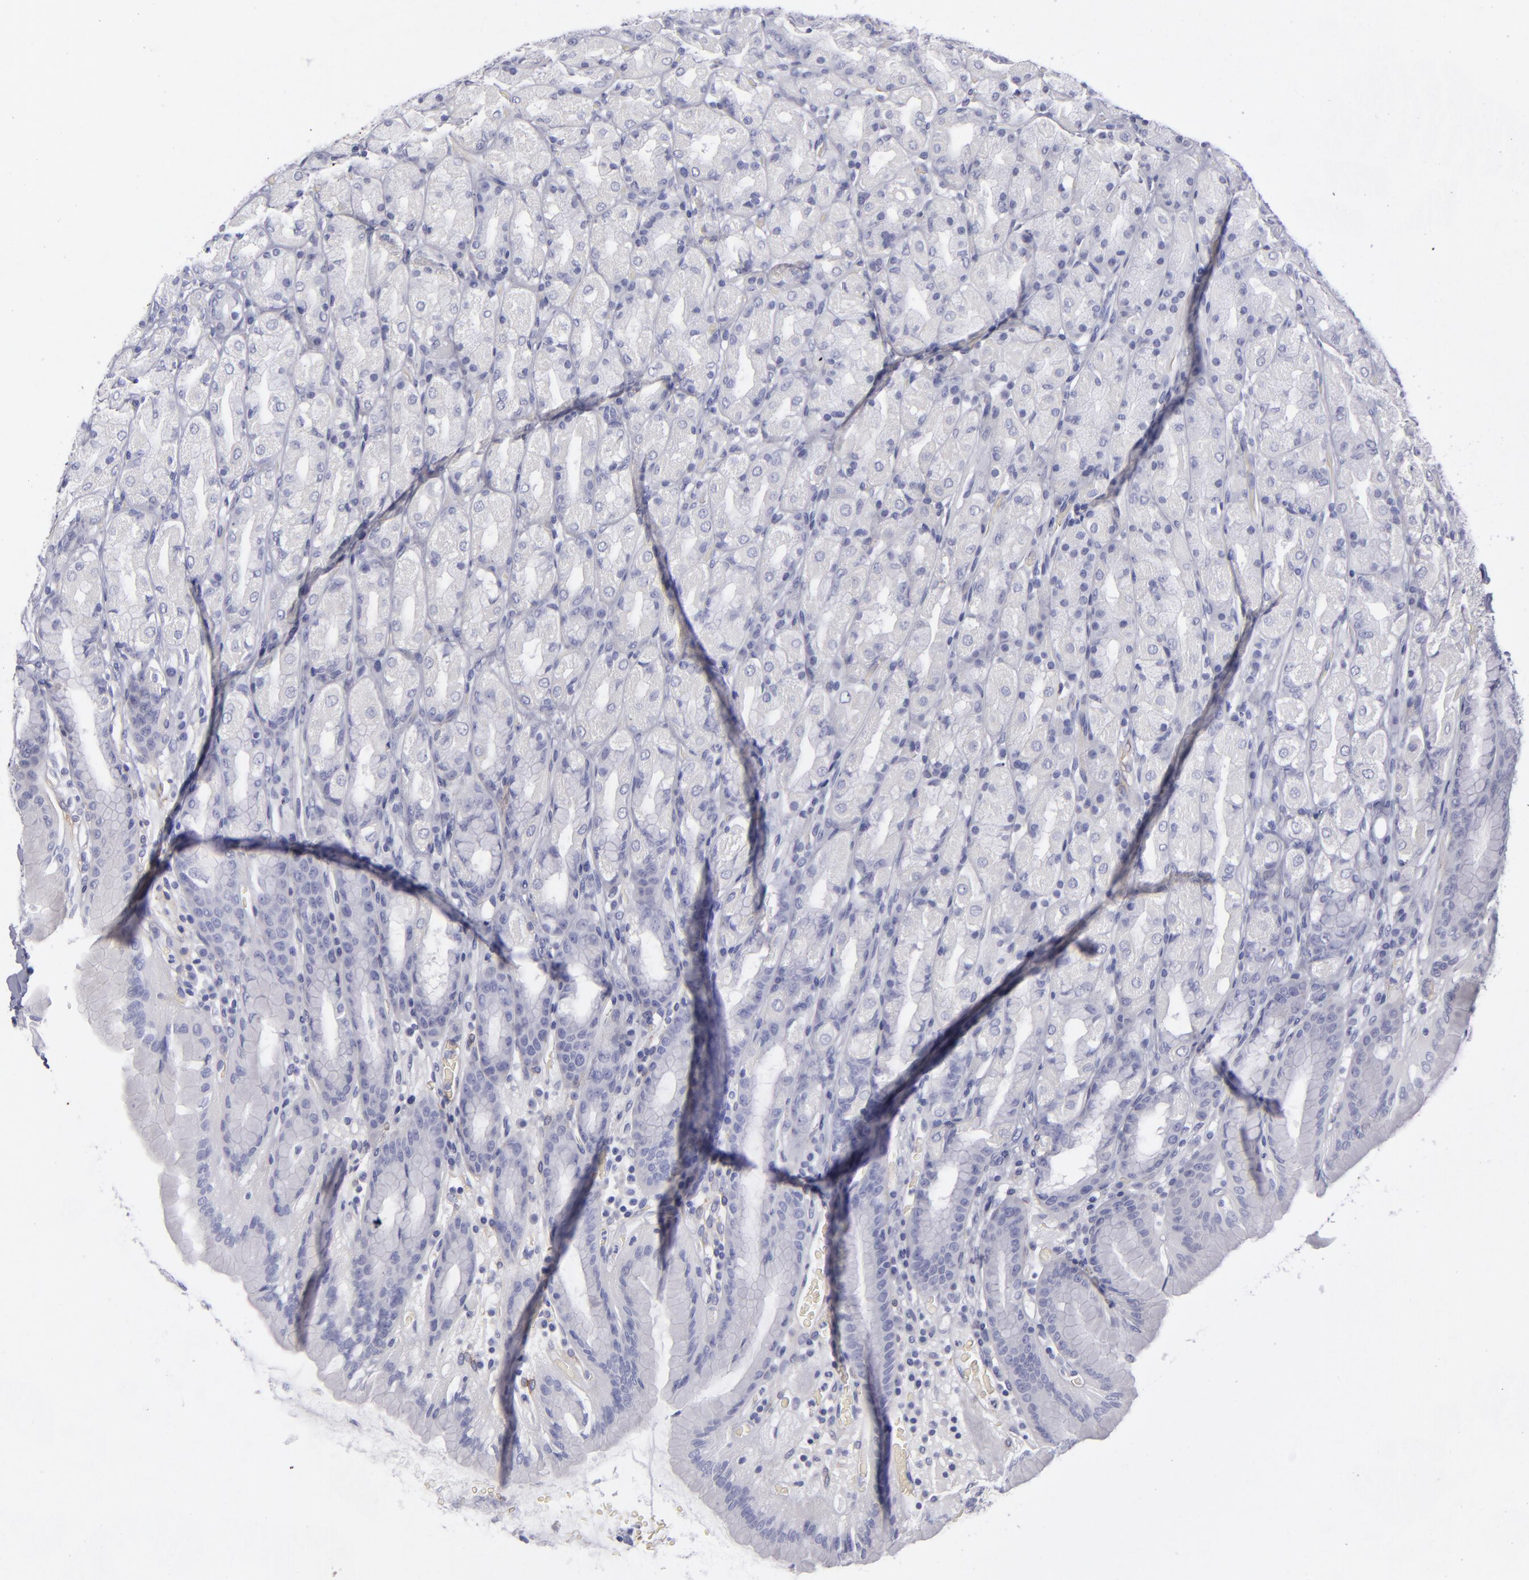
{"staining": {"intensity": "negative", "quantity": "none", "location": "none"}, "tissue": "stomach", "cell_type": "Glandular cells", "image_type": "normal", "snomed": [{"axis": "morphology", "description": "Normal tissue, NOS"}, {"axis": "topography", "description": "Stomach, upper"}], "caption": "Immunohistochemical staining of unremarkable human stomach displays no significant positivity in glandular cells. (DAB immunohistochemistry visualized using brightfield microscopy, high magnification).", "gene": "ANPEP", "patient": {"sex": "male", "age": 68}}